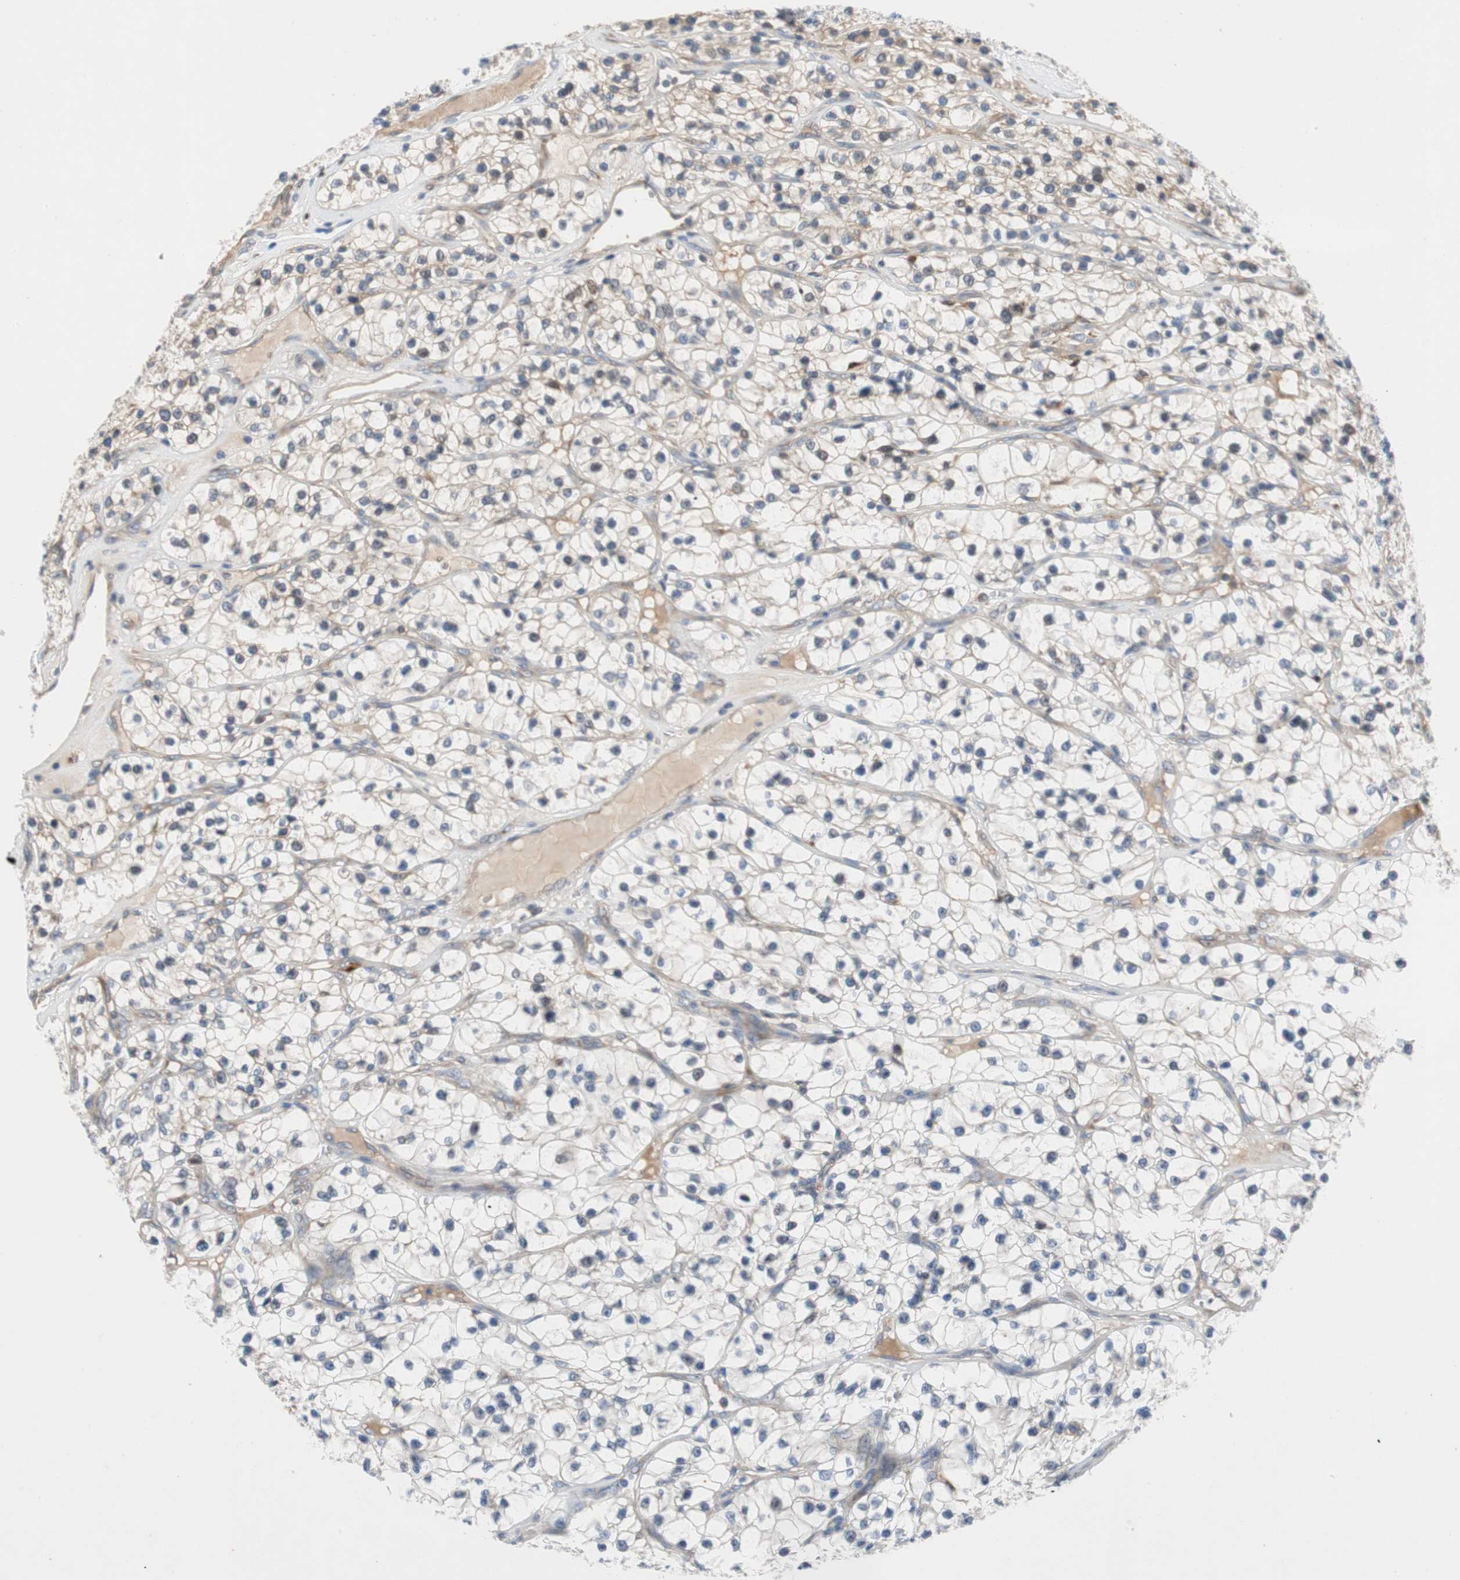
{"staining": {"intensity": "negative", "quantity": "none", "location": "none"}, "tissue": "renal cancer", "cell_type": "Tumor cells", "image_type": "cancer", "snomed": [{"axis": "morphology", "description": "Adenocarcinoma, NOS"}, {"axis": "topography", "description": "Kidney"}], "caption": "DAB (3,3'-diaminobenzidine) immunohistochemical staining of renal cancer exhibits no significant staining in tumor cells. Brightfield microscopy of immunohistochemistry (IHC) stained with DAB (brown) and hematoxylin (blue), captured at high magnification.", "gene": "RELB", "patient": {"sex": "female", "age": 57}}